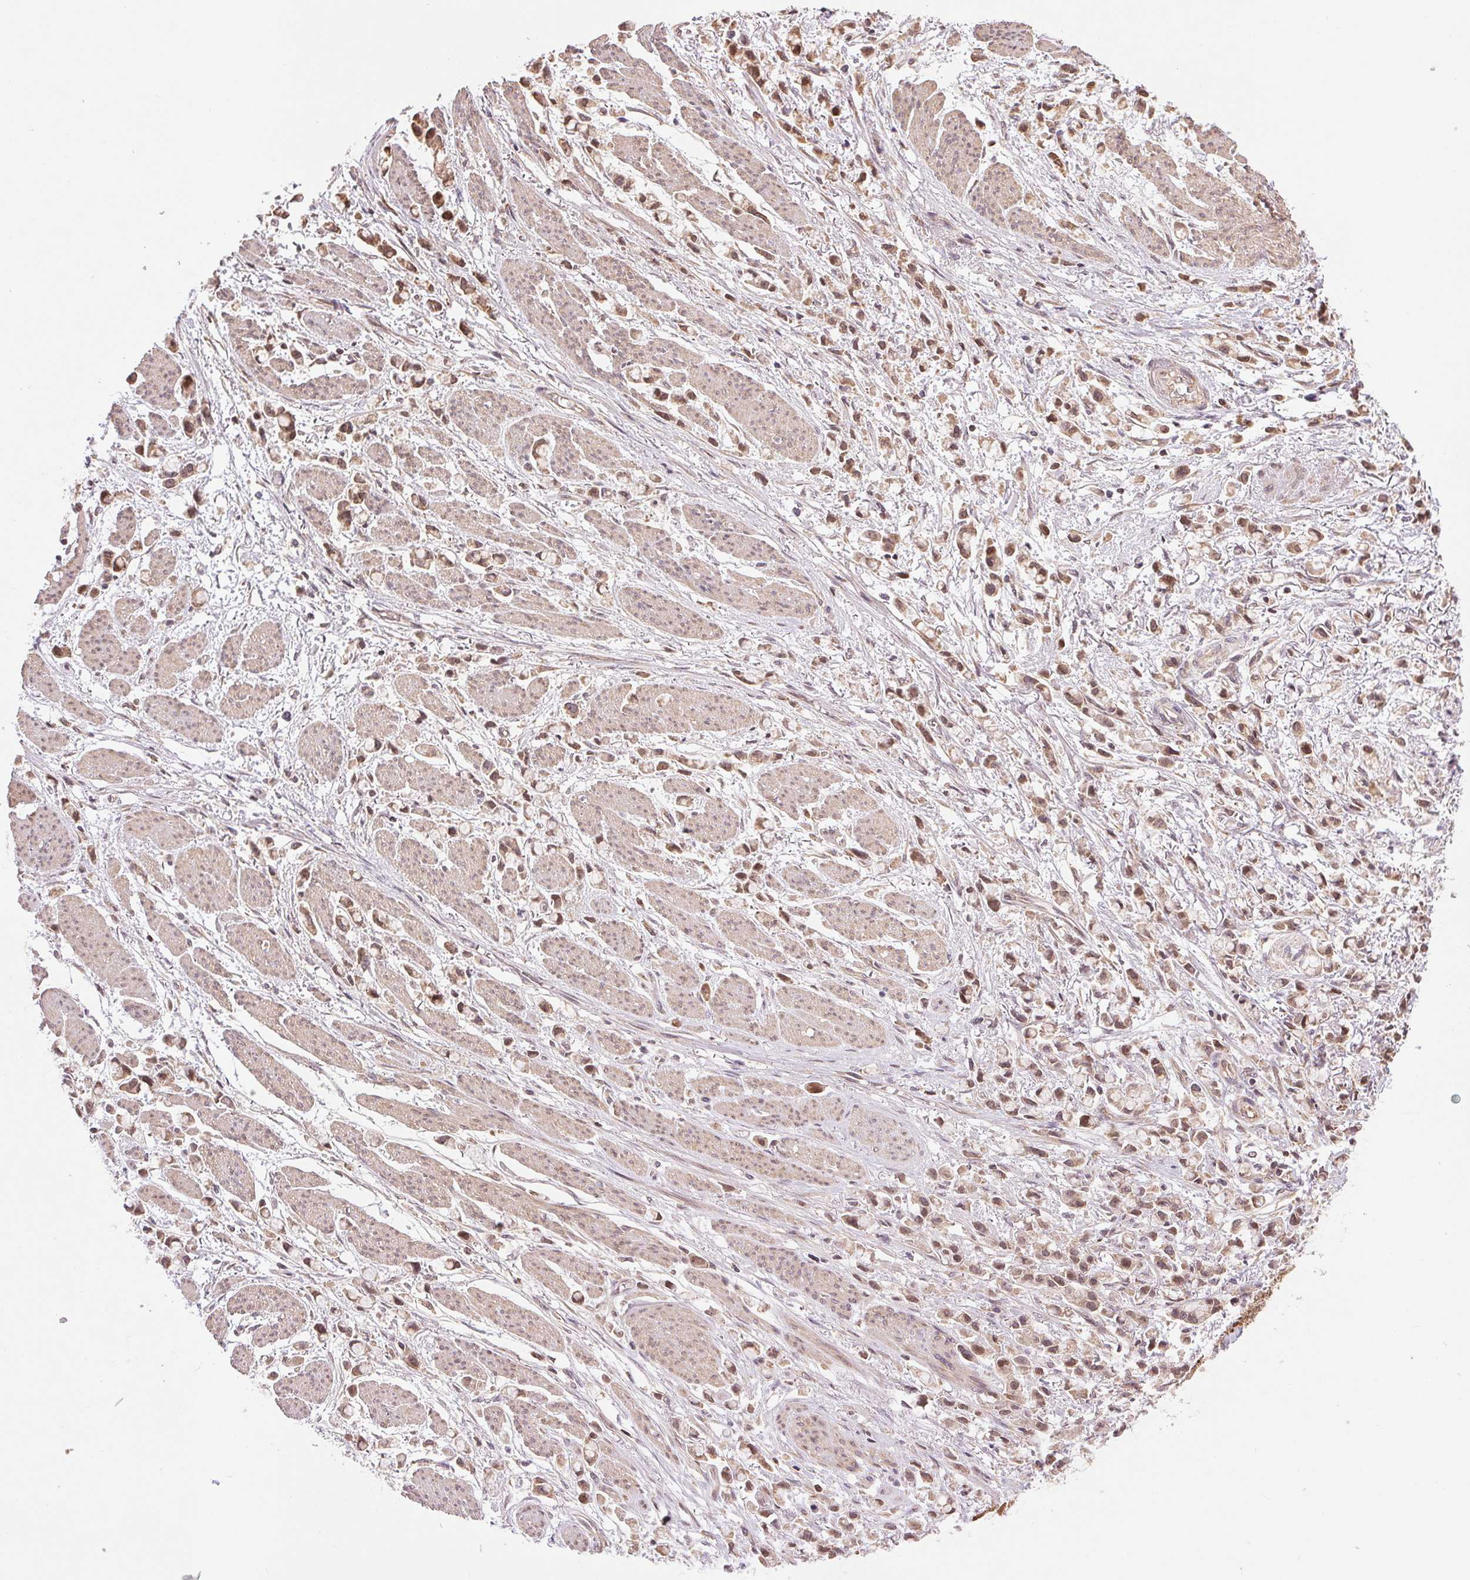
{"staining": {"intensity": "moderate", "quantity": ">75%", "location": "cytoplasmic/membranous"}, "tissue": "stomach cancer", "cell_type": "Tumor cells", "image_type": "cancer", "snomed": [{"axis": "morphology", "description": "Adenocarcinoma, NOS"}, {"axis": "topography", "description": "Stomach"}], "caption": "Approximately >75% of tumor cells in human stomach adenocarcinoma display moderate cytoplasmic/membranous protein positivity as visualized by brown immunohistochemical staining.", "gene": "BTF3L4", "patient": {"sex": "female", "age": 81}}